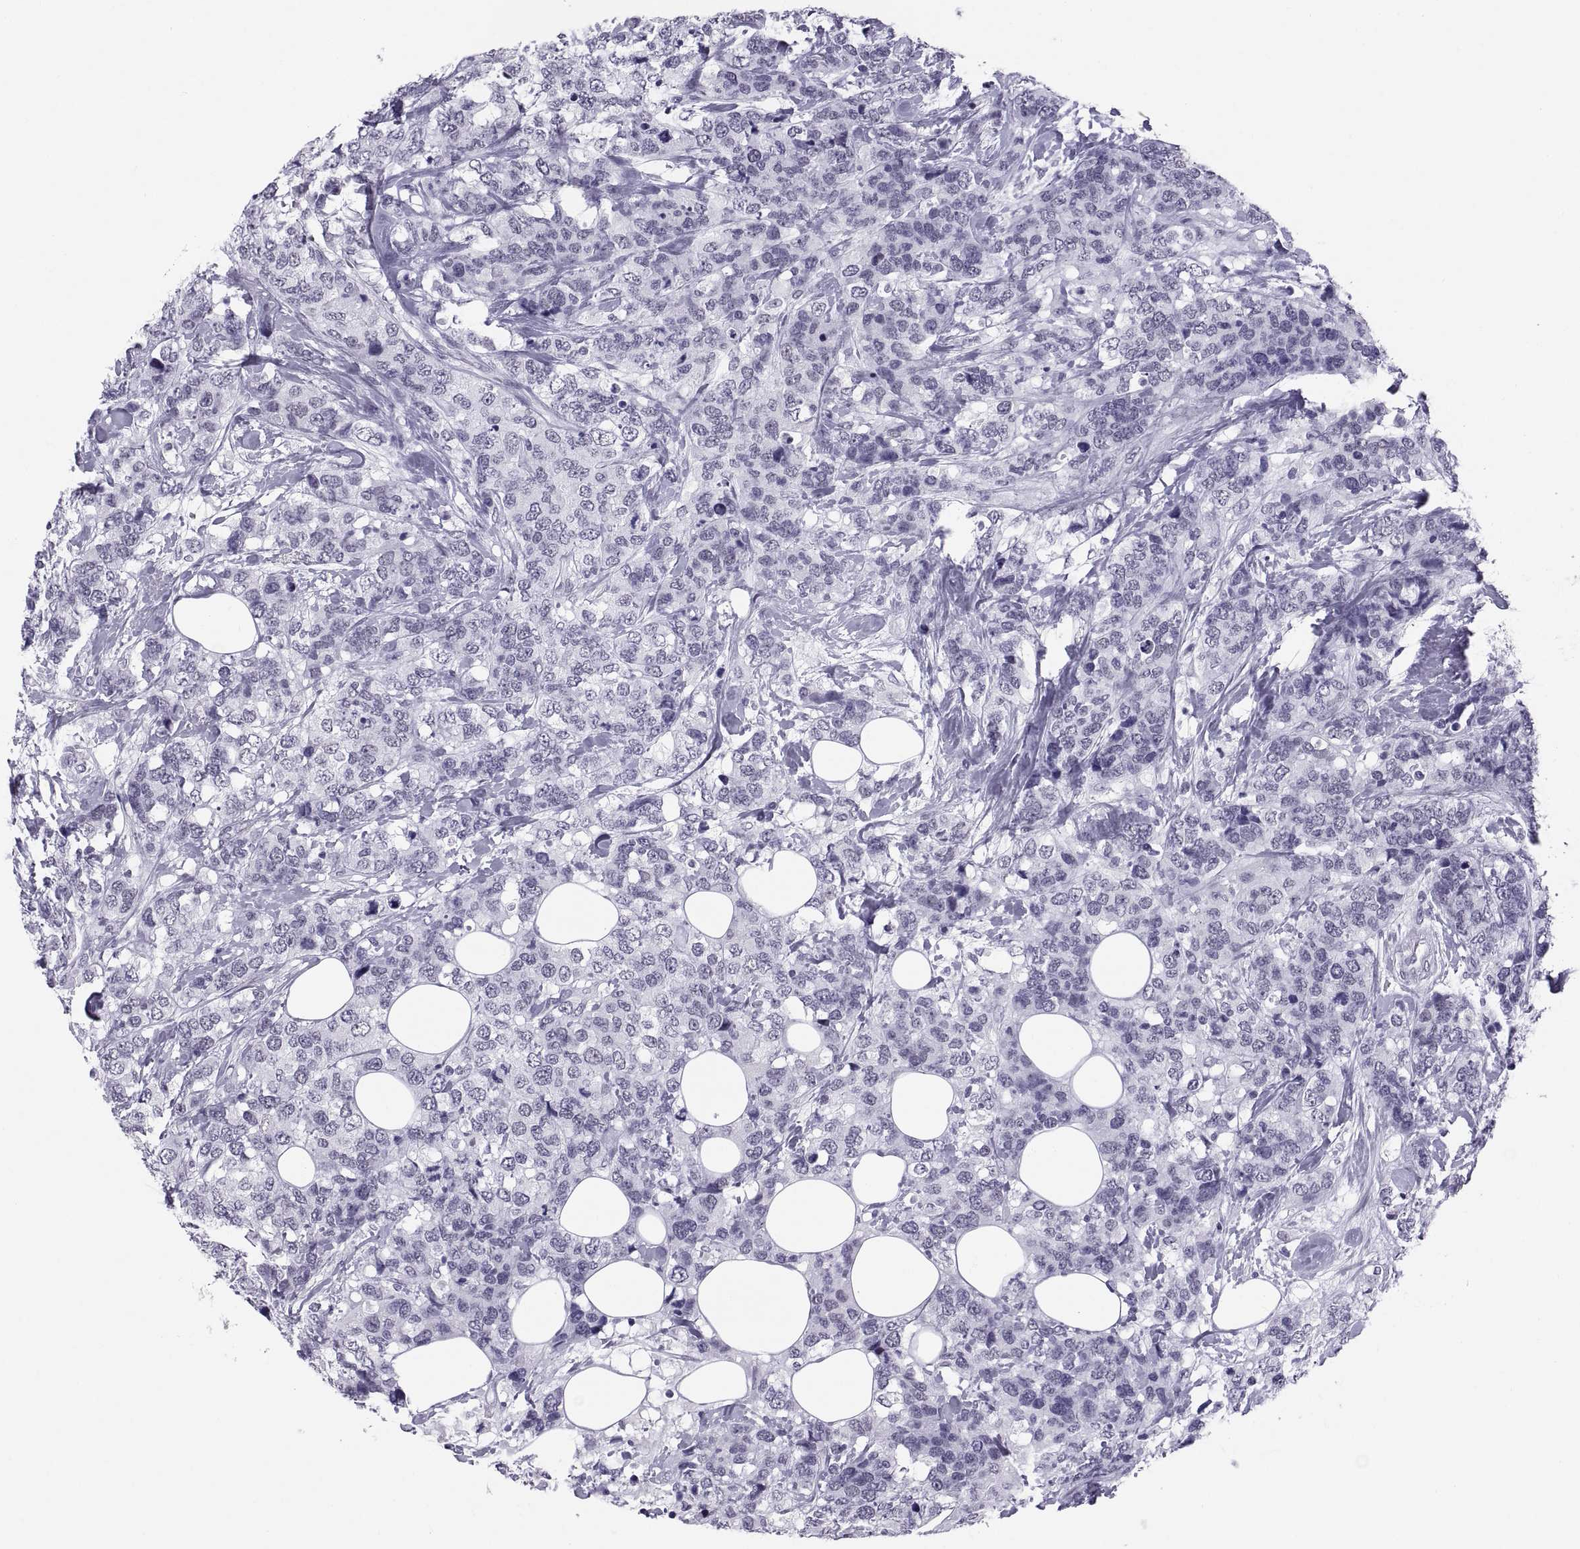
{"staining": {"intensity": "negative", "quantity": "none", "location": "none"}, "tissue": "breast cancer", "cell_type": "Tumor cells", "image_type": "cancer", "snomed": [{"axis": "morphology", "description": "Lobular carcinoma"}, {"axis": "topography", "description": "Breast"}], "caption": "The immunohistochemistry micrograph has no significant positivity in tumor cells of lobular carcinoma (breast) tissue.", "gene": "NEUROD6", "patient": {"sex": "female", "age": 59}}